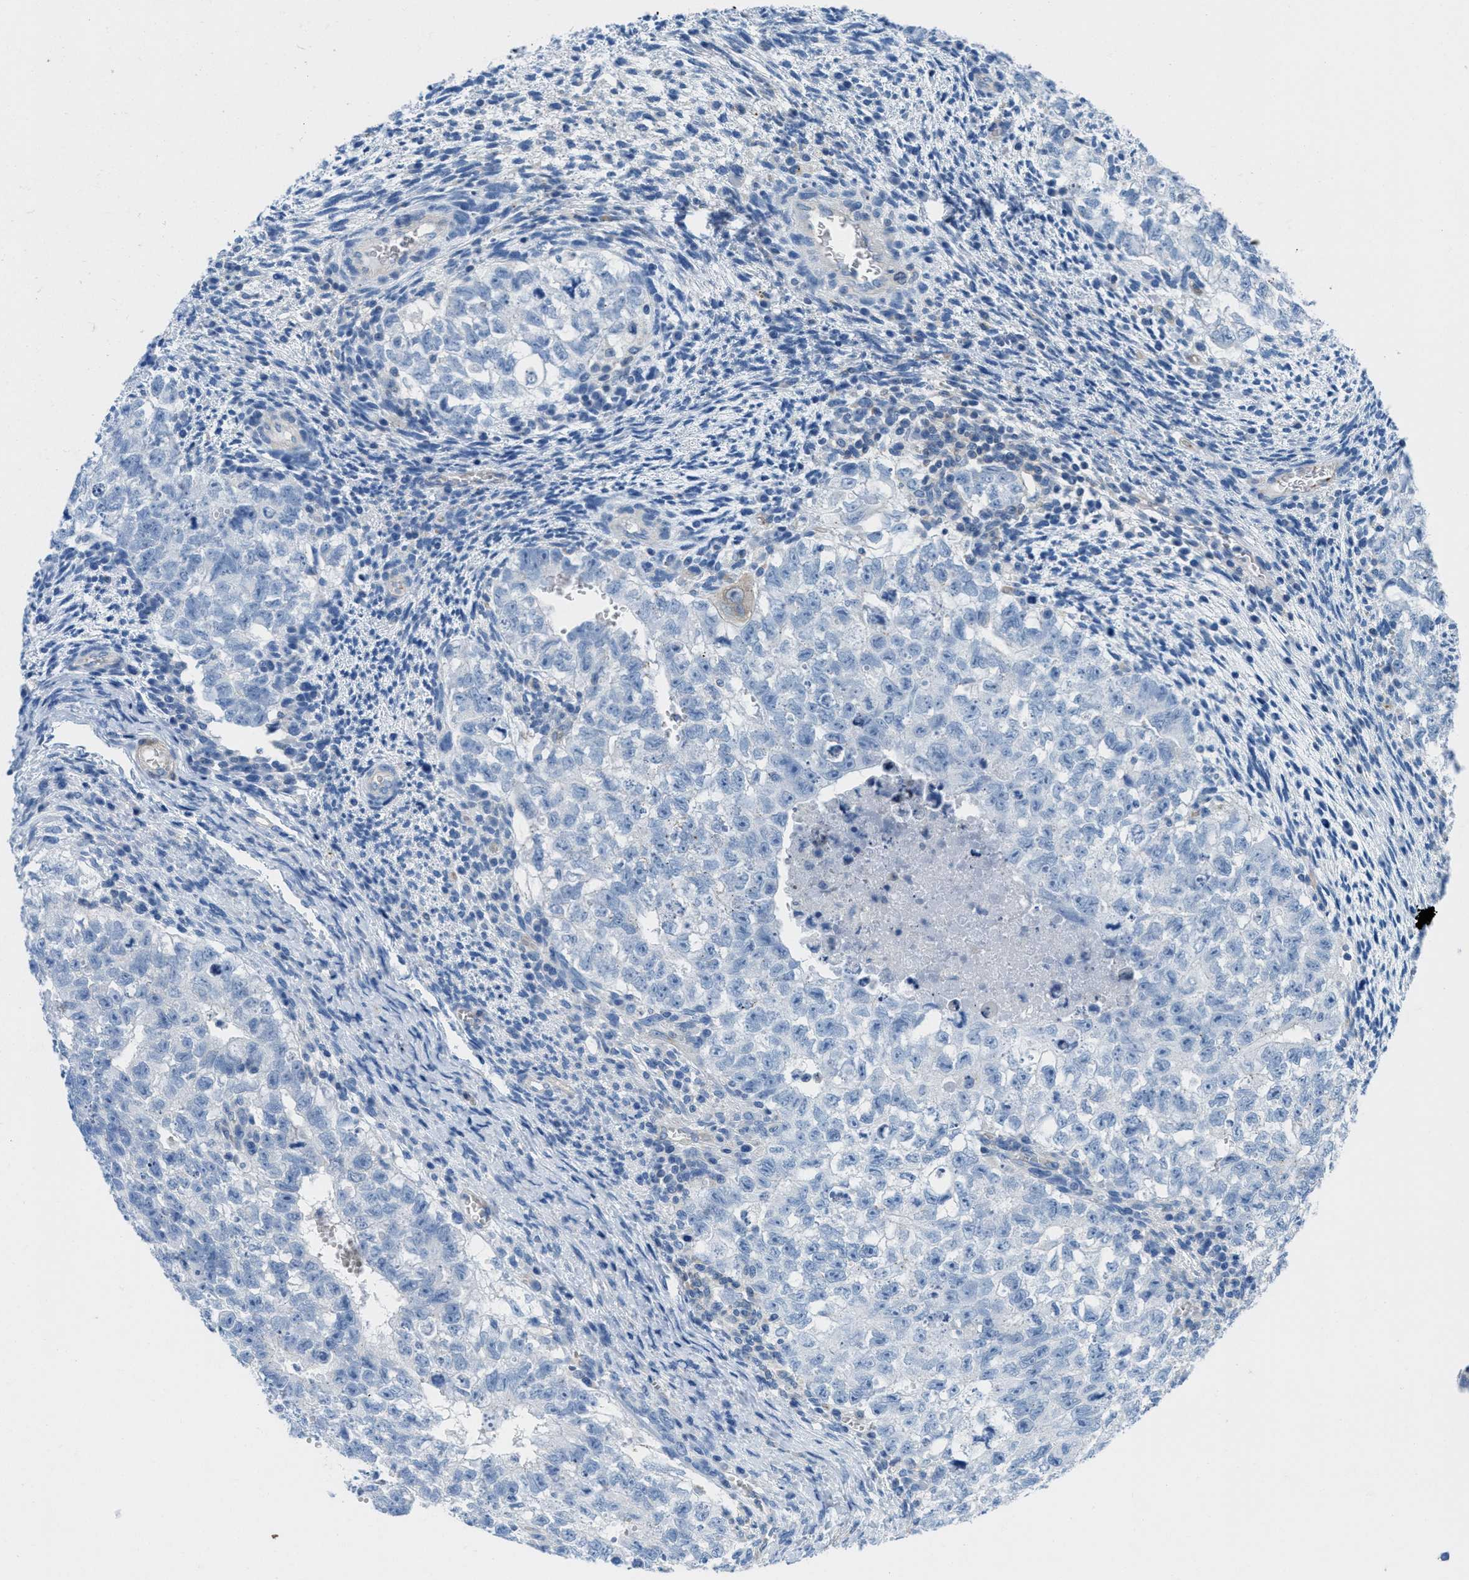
{"staining": {"intensity": "negative", "quantity": "none", "location": "none"}, "tissue": "testis cancer", "cell_type": "Tumor cells", "image_type": "cancer", "snomed": [{"axis": "morphology", "description": "Seminoma, NOS"}, {"axis": "morphology", "description": "Carcinoma, Embryonal, NOS"}, {"axis": "topography", "description": "Testis"}], "caption": "A micrograph of human testis cancer is negative for staining in tumor cells. (DAB IHC visualized using brightfield microscopy, high magnification).", "gene": "MAPRE2", "patient": {"sex": "male", "age": 38}}